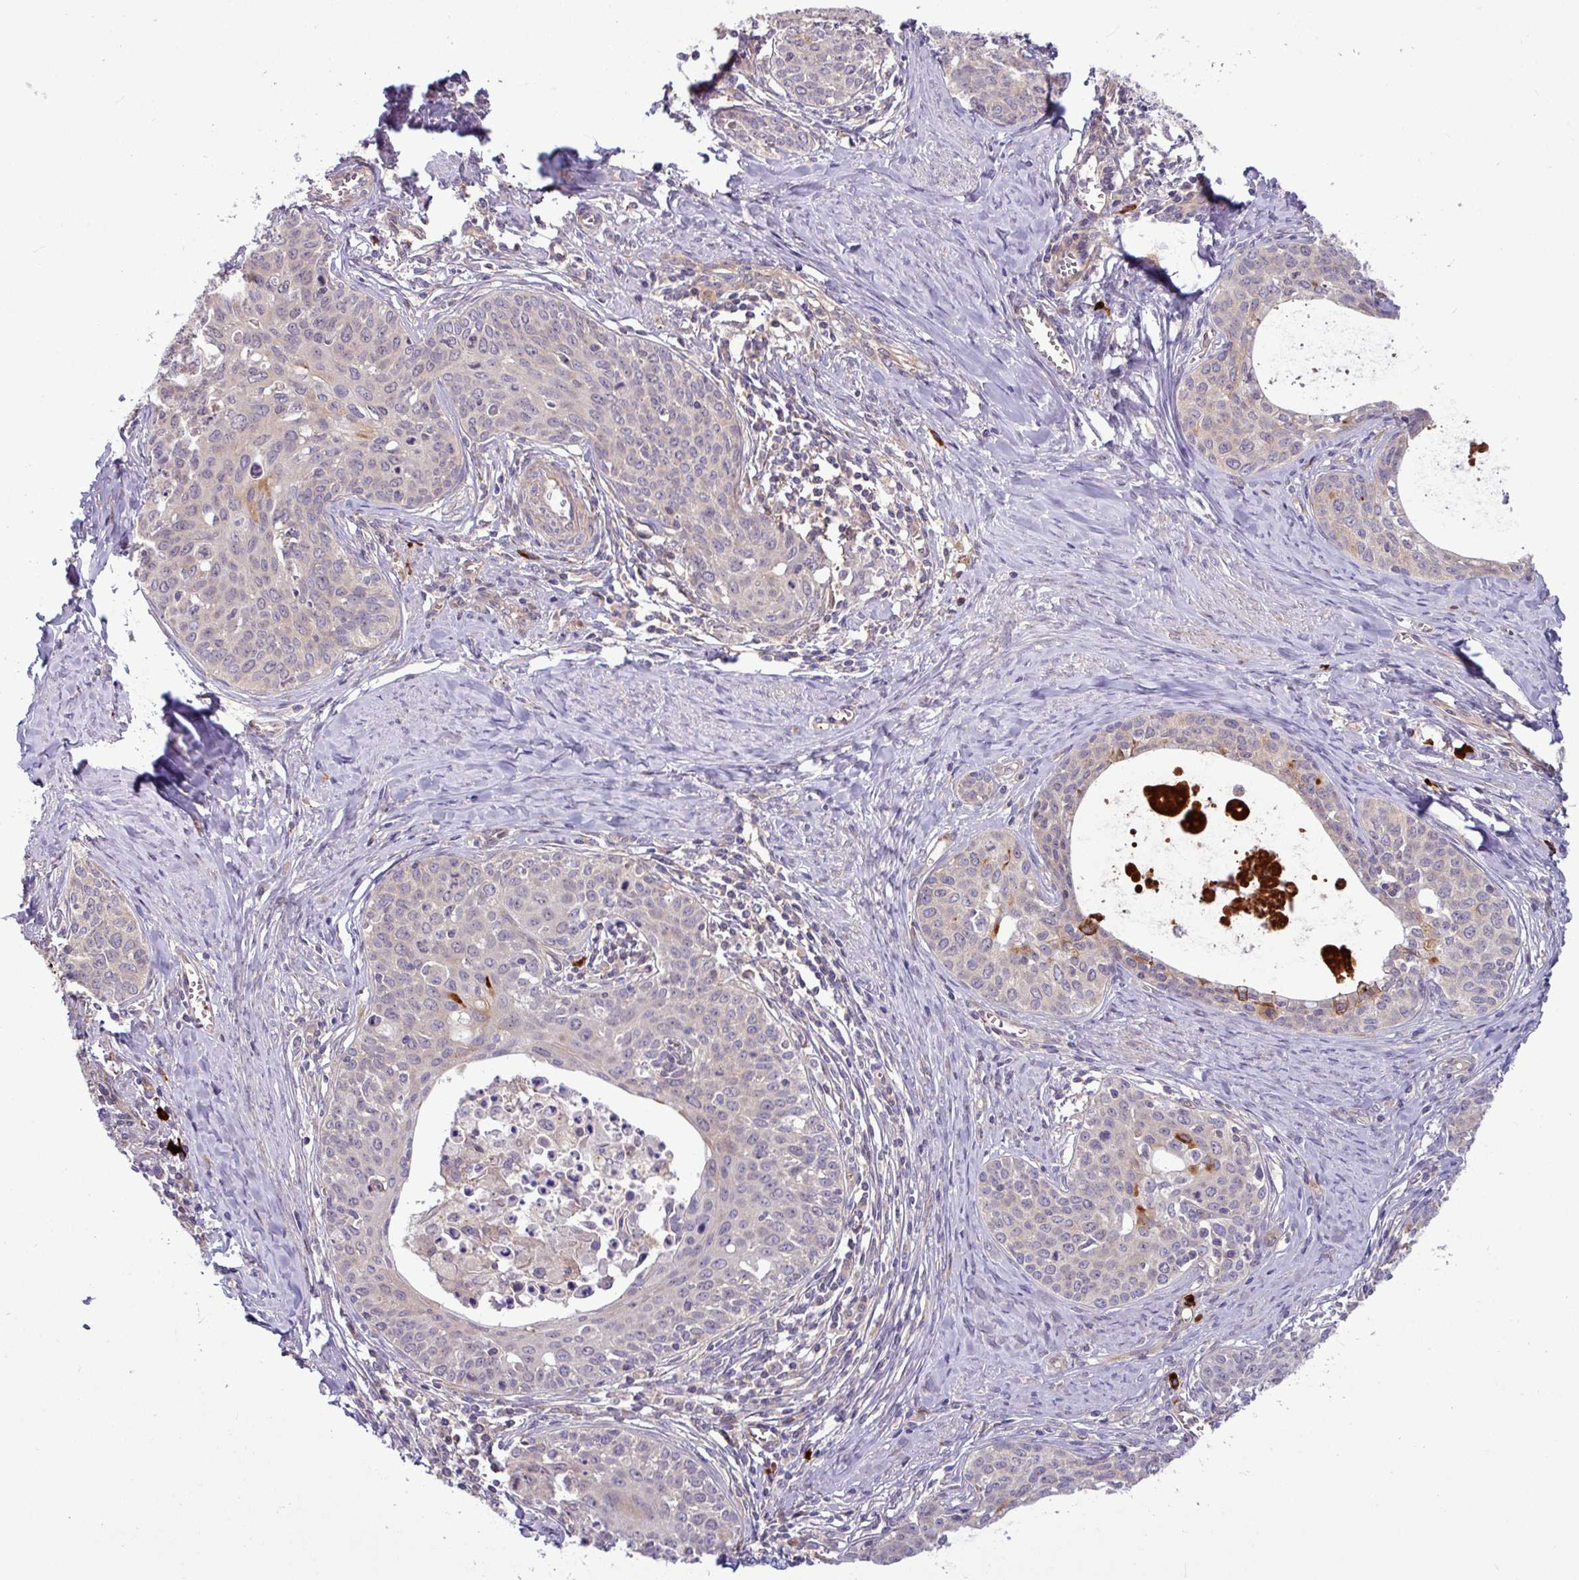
{"staining": {"intensity": "moderate", "quantity": "<25%", "location": "cytoplasmic/membranous"}, "tissue": "cervical cancer", "cell_type": "Tumor cells", "image_type": "cancer", "snomed": [{"axis": "morphology", "description": "Squamous cell carcinoma, NOS"}, {"axis": "morphology", "description": "Adenocarcinoma, NOS"}, {"axis": "topography", "description": "Cervix"}], "caption": "Immunohistochemical staining of human cervical cancer (squamous cell carcinoma) exhibits low levels of moderate cytoplasmic/membranous protein staining in approximately <25% of tumor cells.", "gene": "B4GALNT4", "patient": {"sex": "female", "age": 52}}